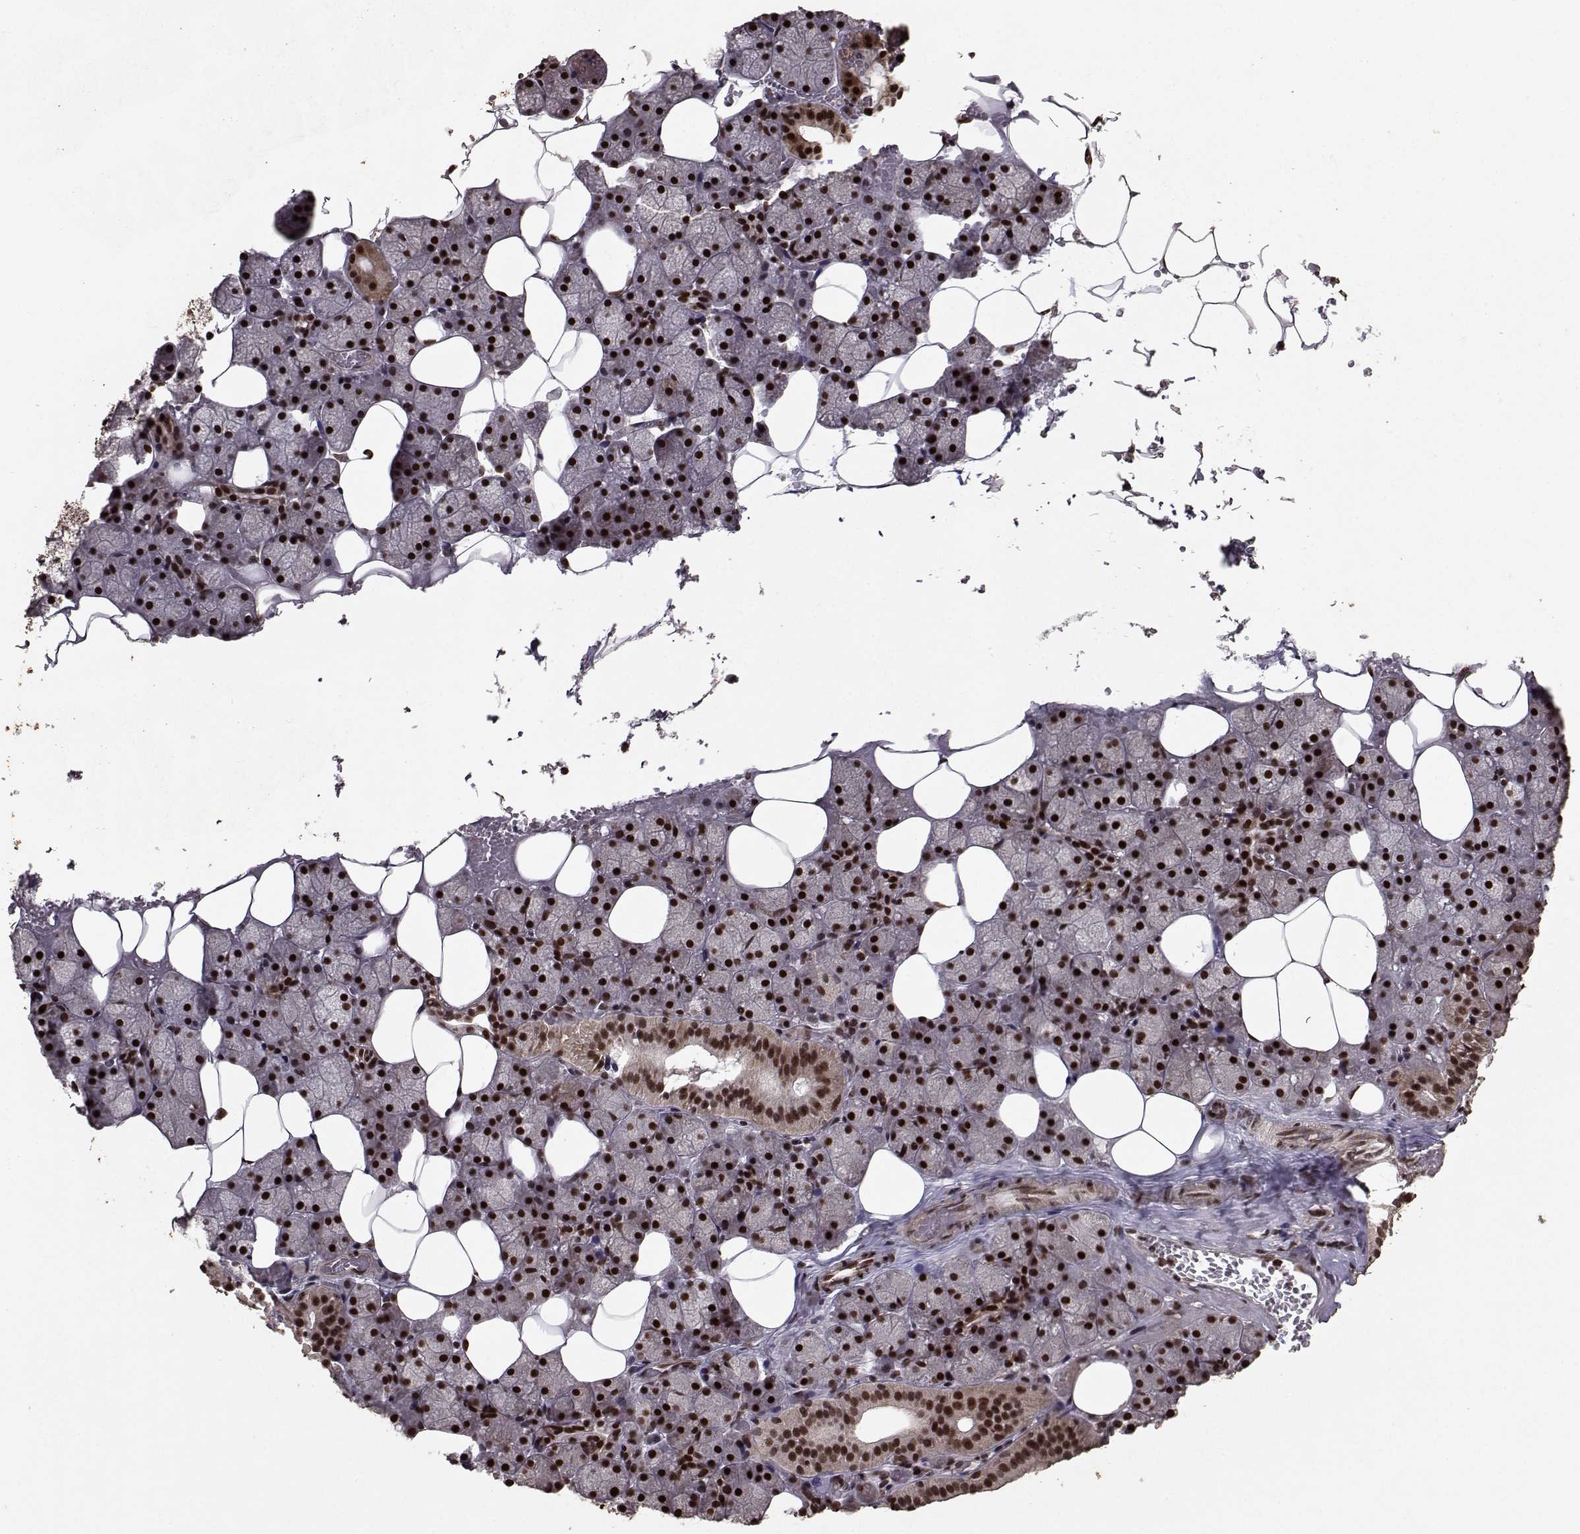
{"staining": {"intensity": "strong", "quantity": ">75%", "location": "nuclear"}, "tissue": "salivary gland", "cell_type": "Glandular cells", "image_type": "normal", "snomed": [{"axis": "morphology", "description": "Normal tissue, NOS"}, {"axis": "topography", "description": "Salivary gland"}], "caption": "High-power microscopy captured an IHC histopathology image of unremarkable salivary gland, revealing strong nuclear positivity in approximately >75% of glandular cells.", "gene": "SF1", "patient": {"sex": "male", "age": 38}}